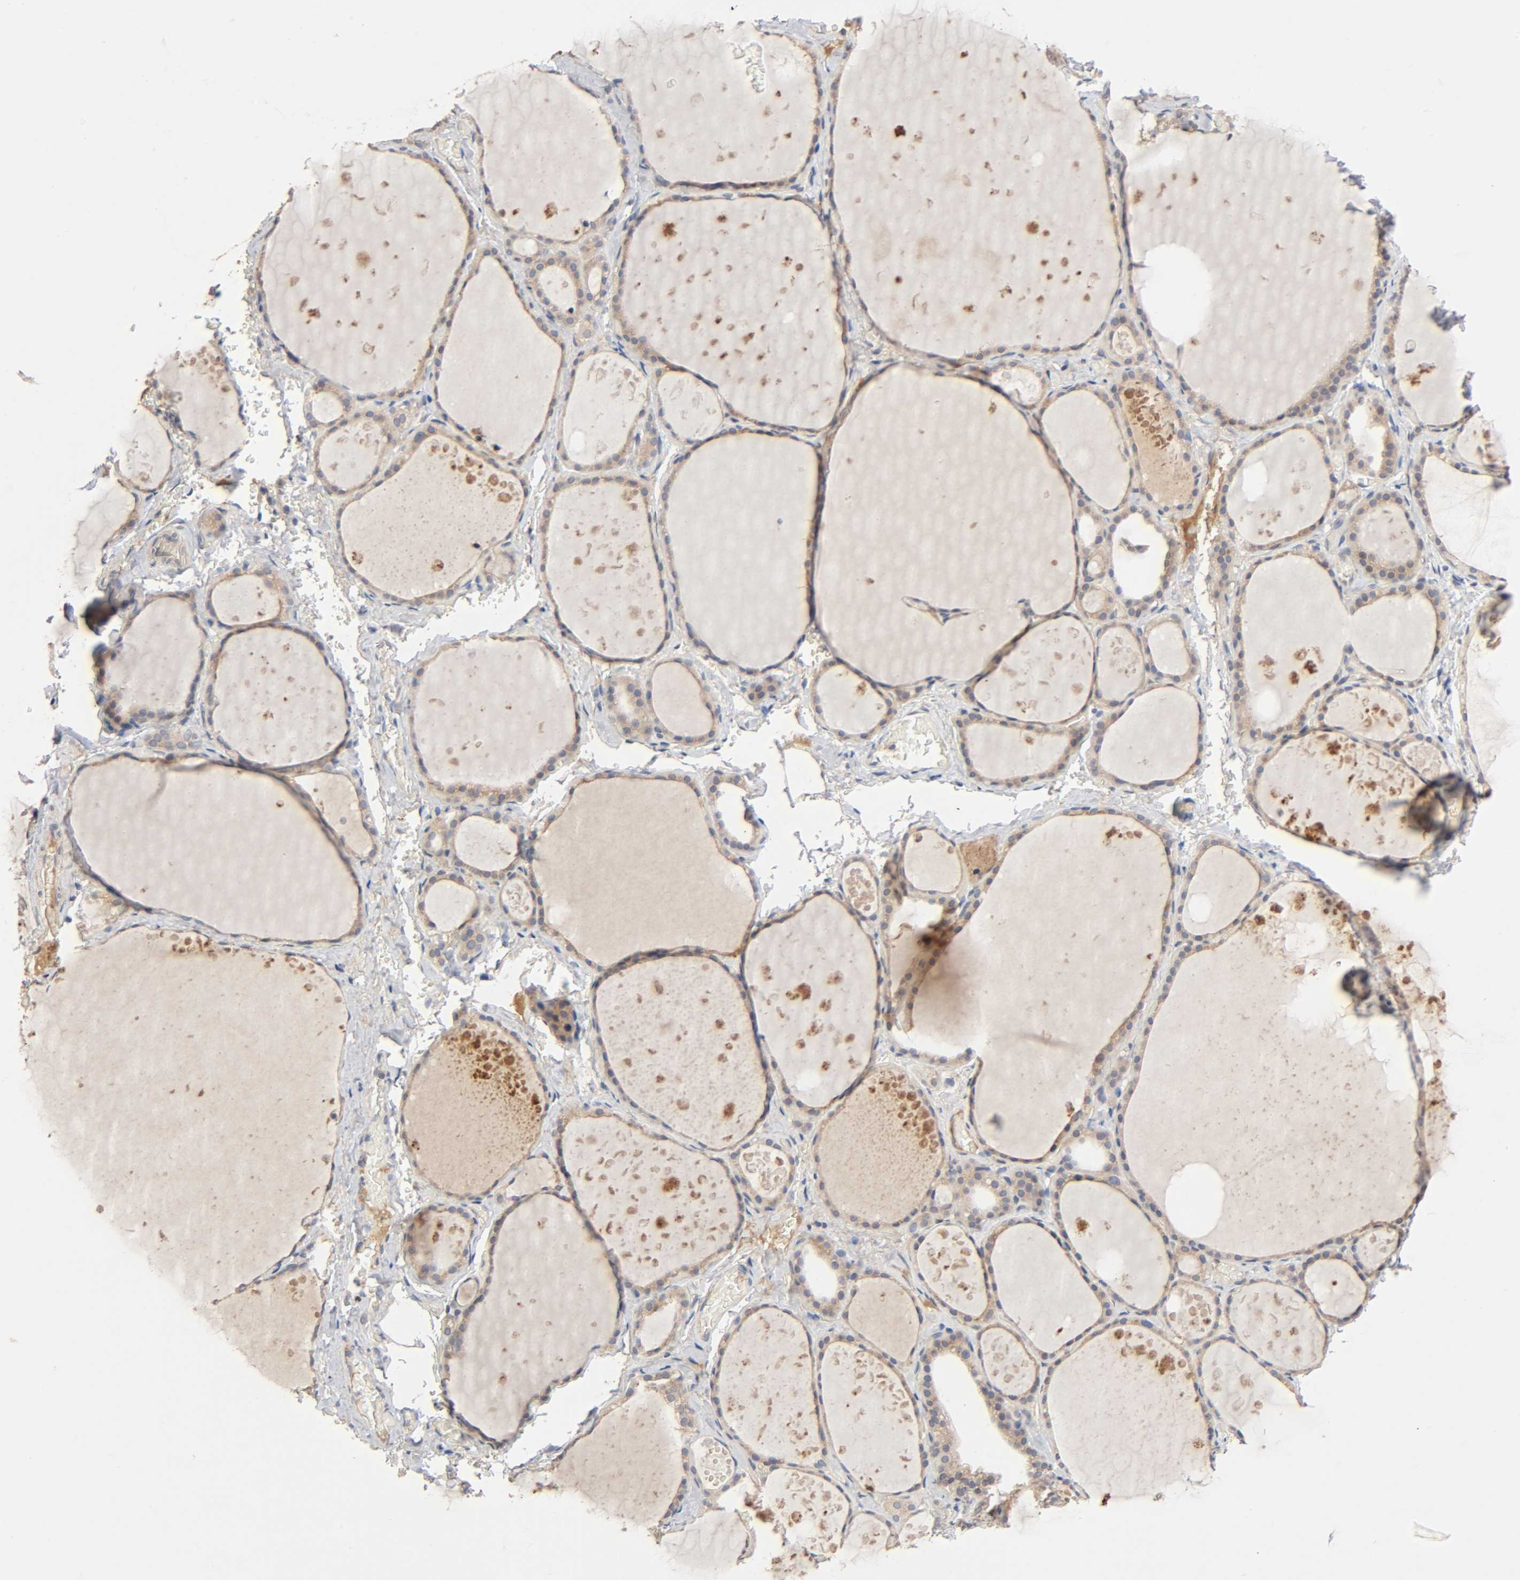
{"staining": {"intensity": "moderate", "quantity": ">75%", "location": "cytoplasmic/membranous"}, "tissue": "thyroid gland", "cell_type": "Glandular cells", "image_type": "normal", "snomed": [{"axis": "morphology", "description": "Normal tissue, NOS"}, {"axis": "topography", "description": "Thyroid gland"}], "caption": "Protein staining of normal thyroid gland exhibits moderate cytoplasmic/membranous expression in approximately >75% of glandular cells.", "gene": "CPB2", "patient": {"sex": "male", "age": 61}}